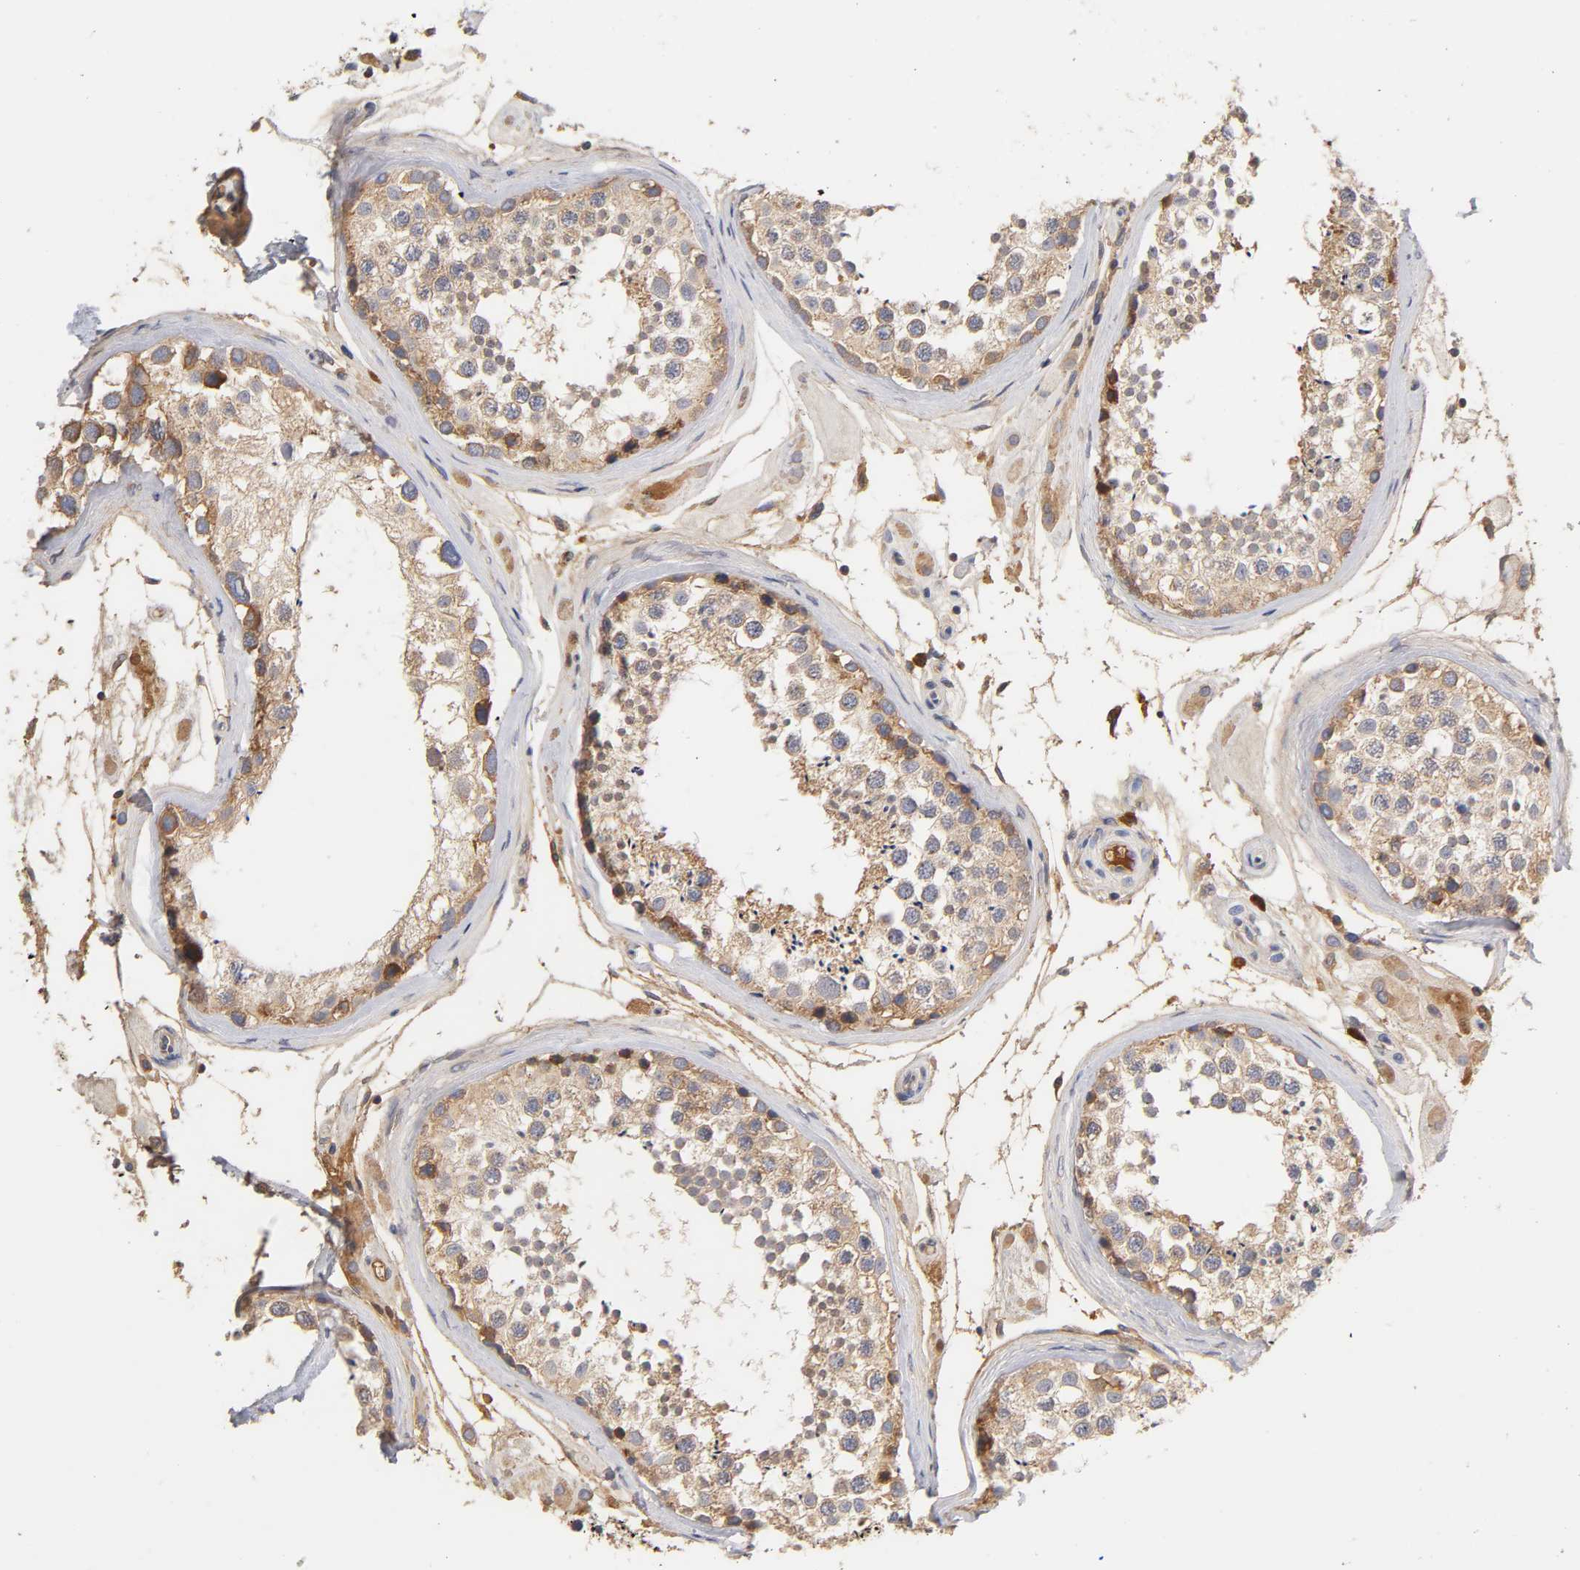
{"staining": {"intensity": "moderate", "quantity": ">75%", "location": "cytoplasmic/membranous"}, "tissue": "testis", "cell_type": "Cells in seminiferous ducts", "image_type": "normal", "snomed": [{"axis": "morphology", "description": "Normal tissue, NOS"}, {"axis": "topography", "description": "Testis"}], "caption": "A brown stain labels moderate cytoplasmic/membranous positivity of a protein in cells in seminiferous ducts of benign testis. (Stains: DAB in brown, nuclei in blue, Microscopy: brightfield microscopy at high magnification).", "gene": "RPS29", "patient": {"sex": "male", "age": 46}}